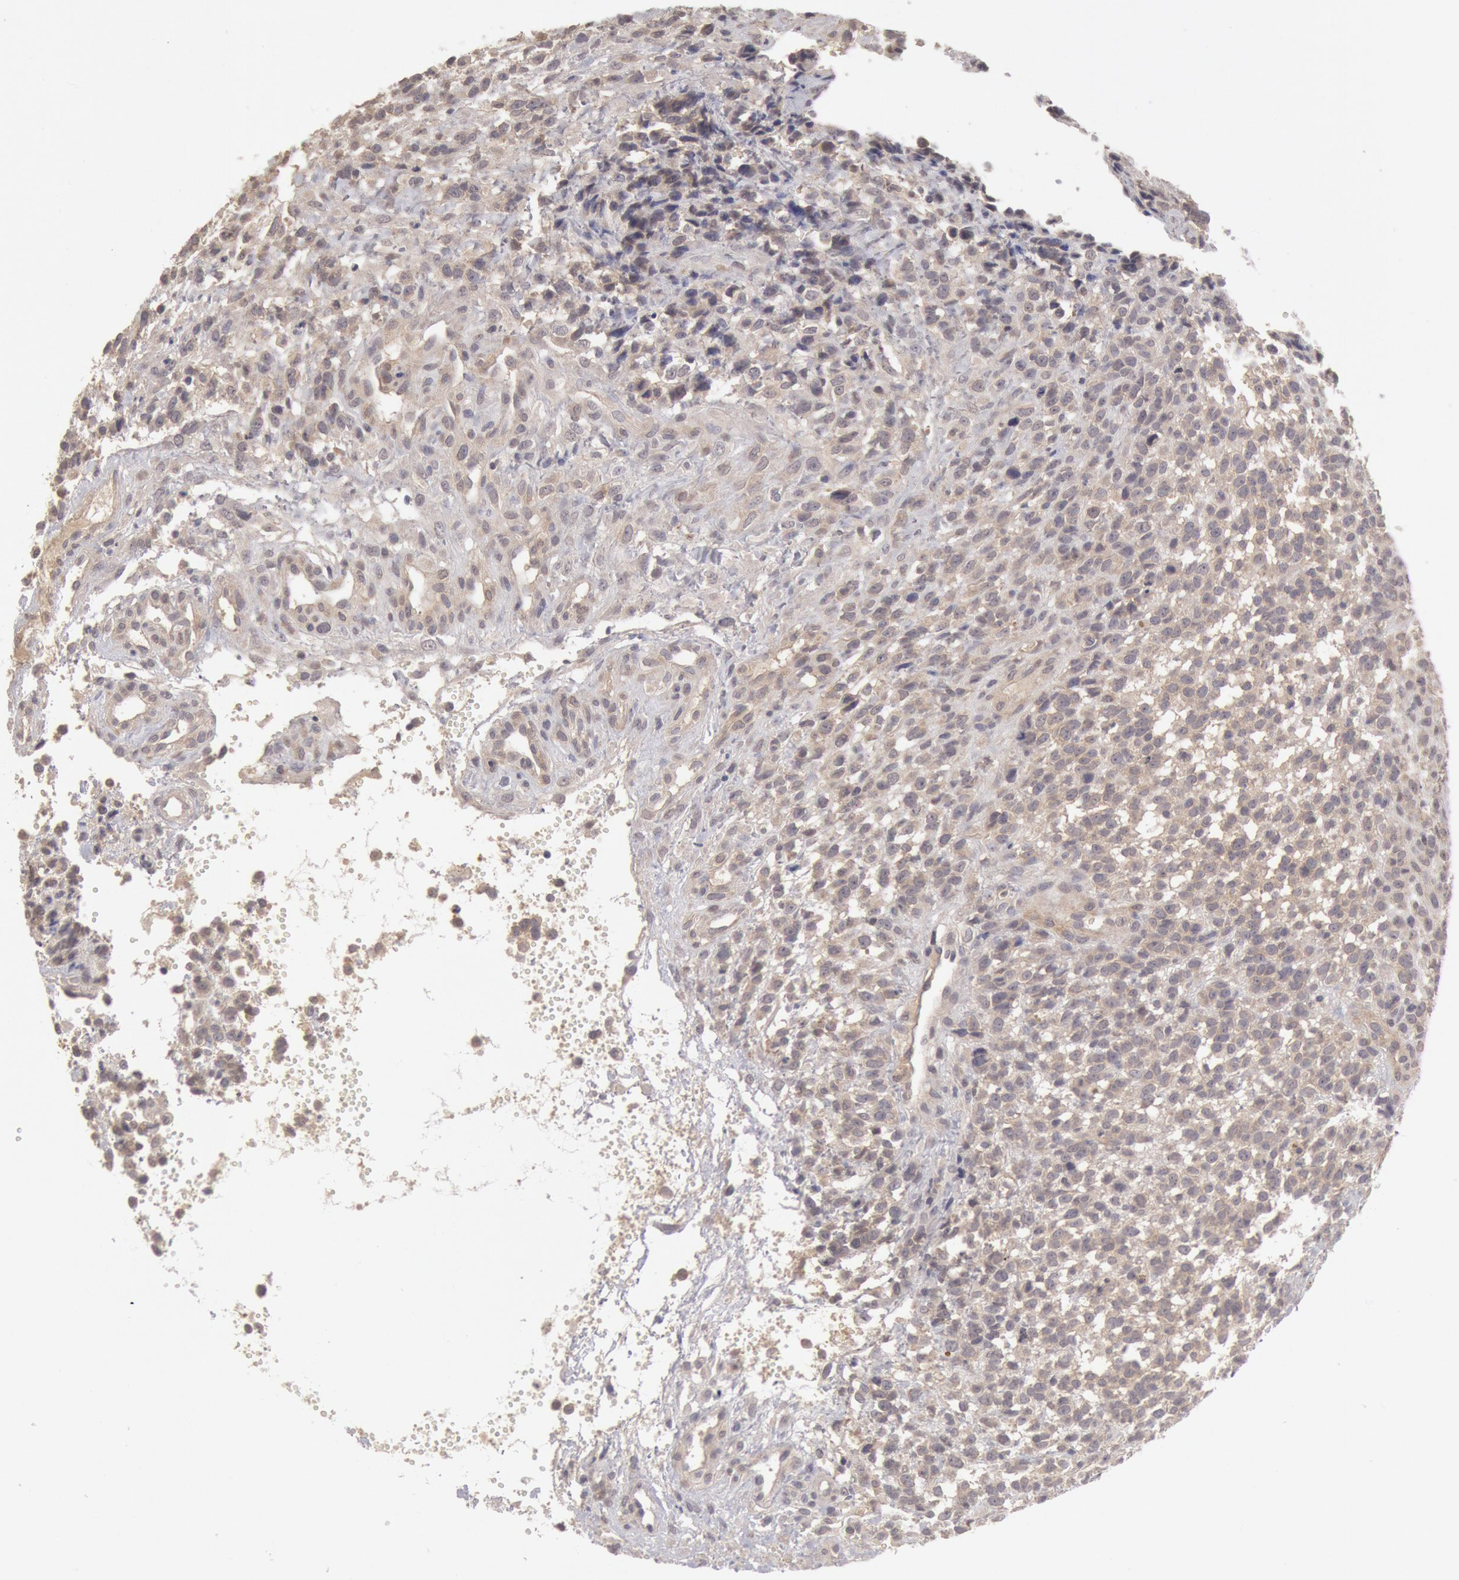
{"staining": {"intensity": "negative", "quantity": "none", "location": "none"}, "tissue": "glioma", "cell_type": "Tumor cells", "image_type": "cancer", "snomed": [{"axis": "morphology", "description": "Glioma, malignant, High grade"}, {"axis": "topography", "description": "Brain"}], "caption": "Immunohistochemical staining of human malignant glioma (high-grade) exhibits no significant positivity in tumor cells.", "gene": "ZFP36L1", "patient": {"sex": "male", "age": 66}}